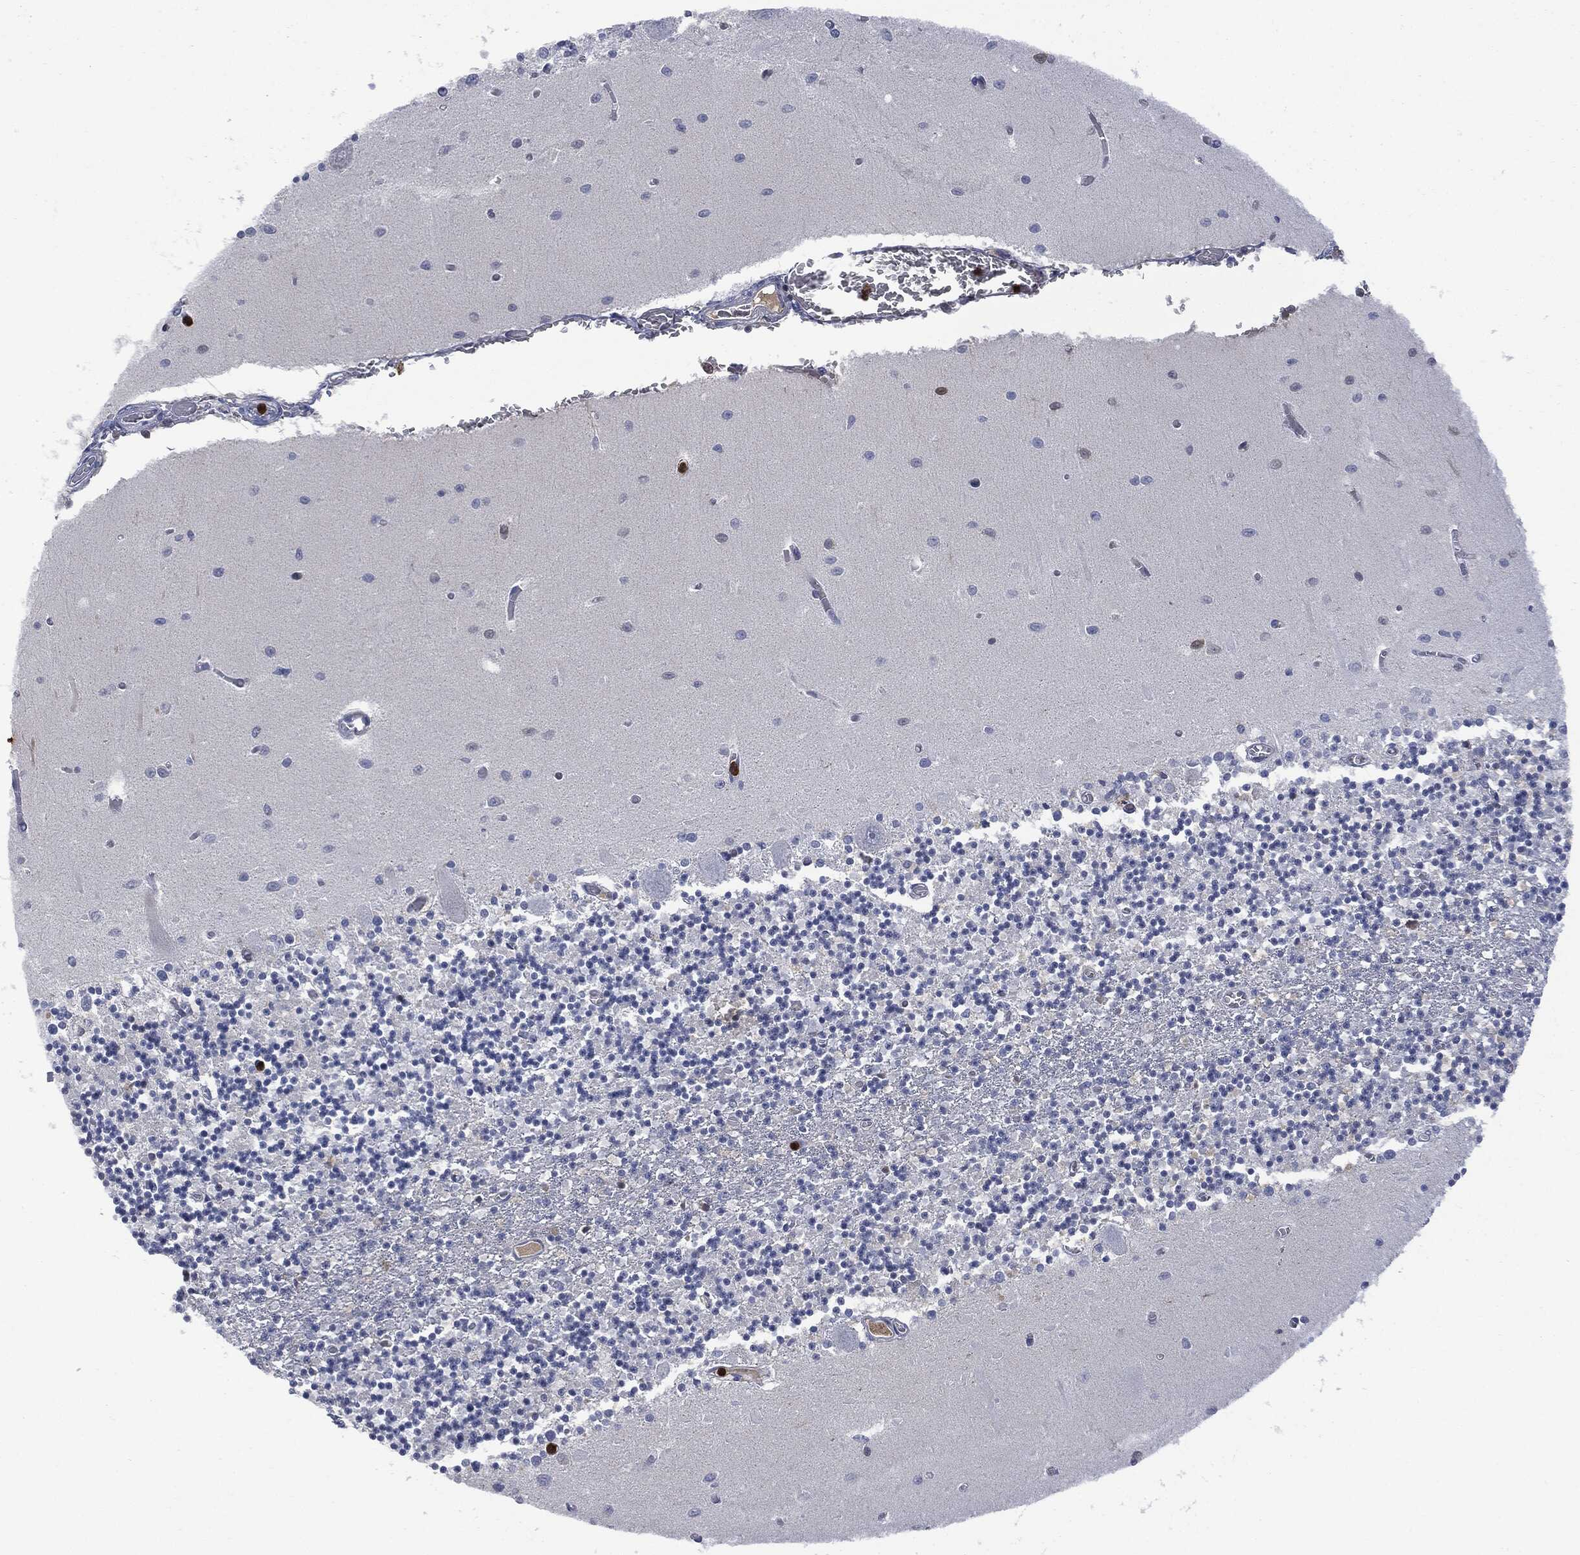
{"staining": {"intensity": "negative", "quantity": "none", "location": "none"}, "tissue": "cerebellum", "cell_type": "Cells in granular layer", "image_type": "normal", "snomed": [{"axis": "morphology", "description": "Normal tissue, NOS"}, {"axis": "topography", "description": "Cerebellum"}], "caption": "DAB immunohistochemical staining of benign cerebellum shows no significant positivity in cells in granular layer.", "gene": "BTK", "patient": {"sex": "female", "age": 64}}